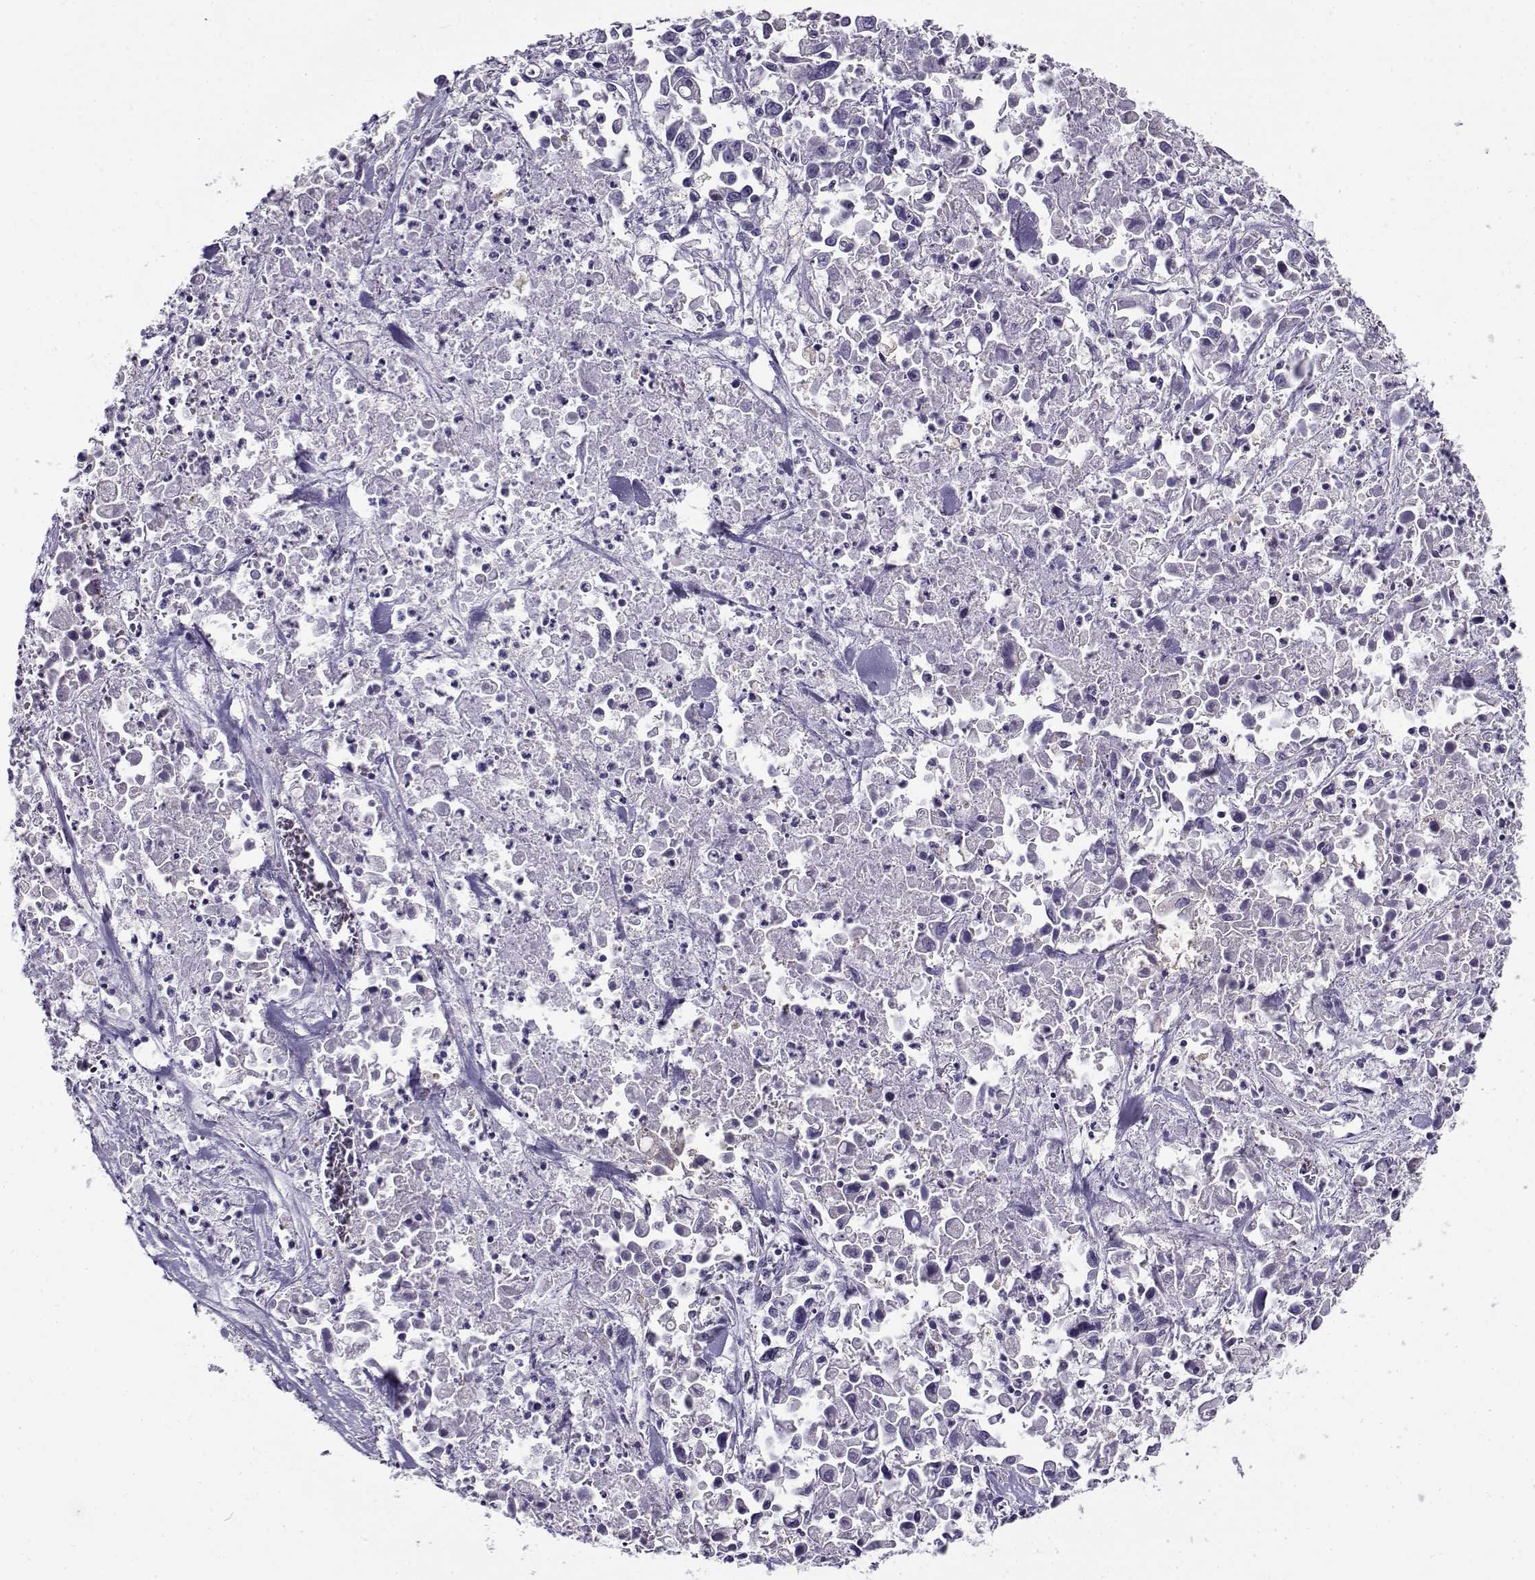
{"staining": {"intensity": "negative", "quantity": "none", "location": "none"}, "tissue": "pancreatic cancer", "cell_type": "Tumor cells", "image_type": "cancer", "snomed": [{"axis": "morphology", "description": "Adenocarcinoma, NOS"}, {"axis": "topography", "description": "Pancreas"}], "caption": "The micrograph demonstrates no staining of tumor cells in pancreatic cancer.", "gene": "FEZF1", "patient": {"sex": "female", "age": 83}}